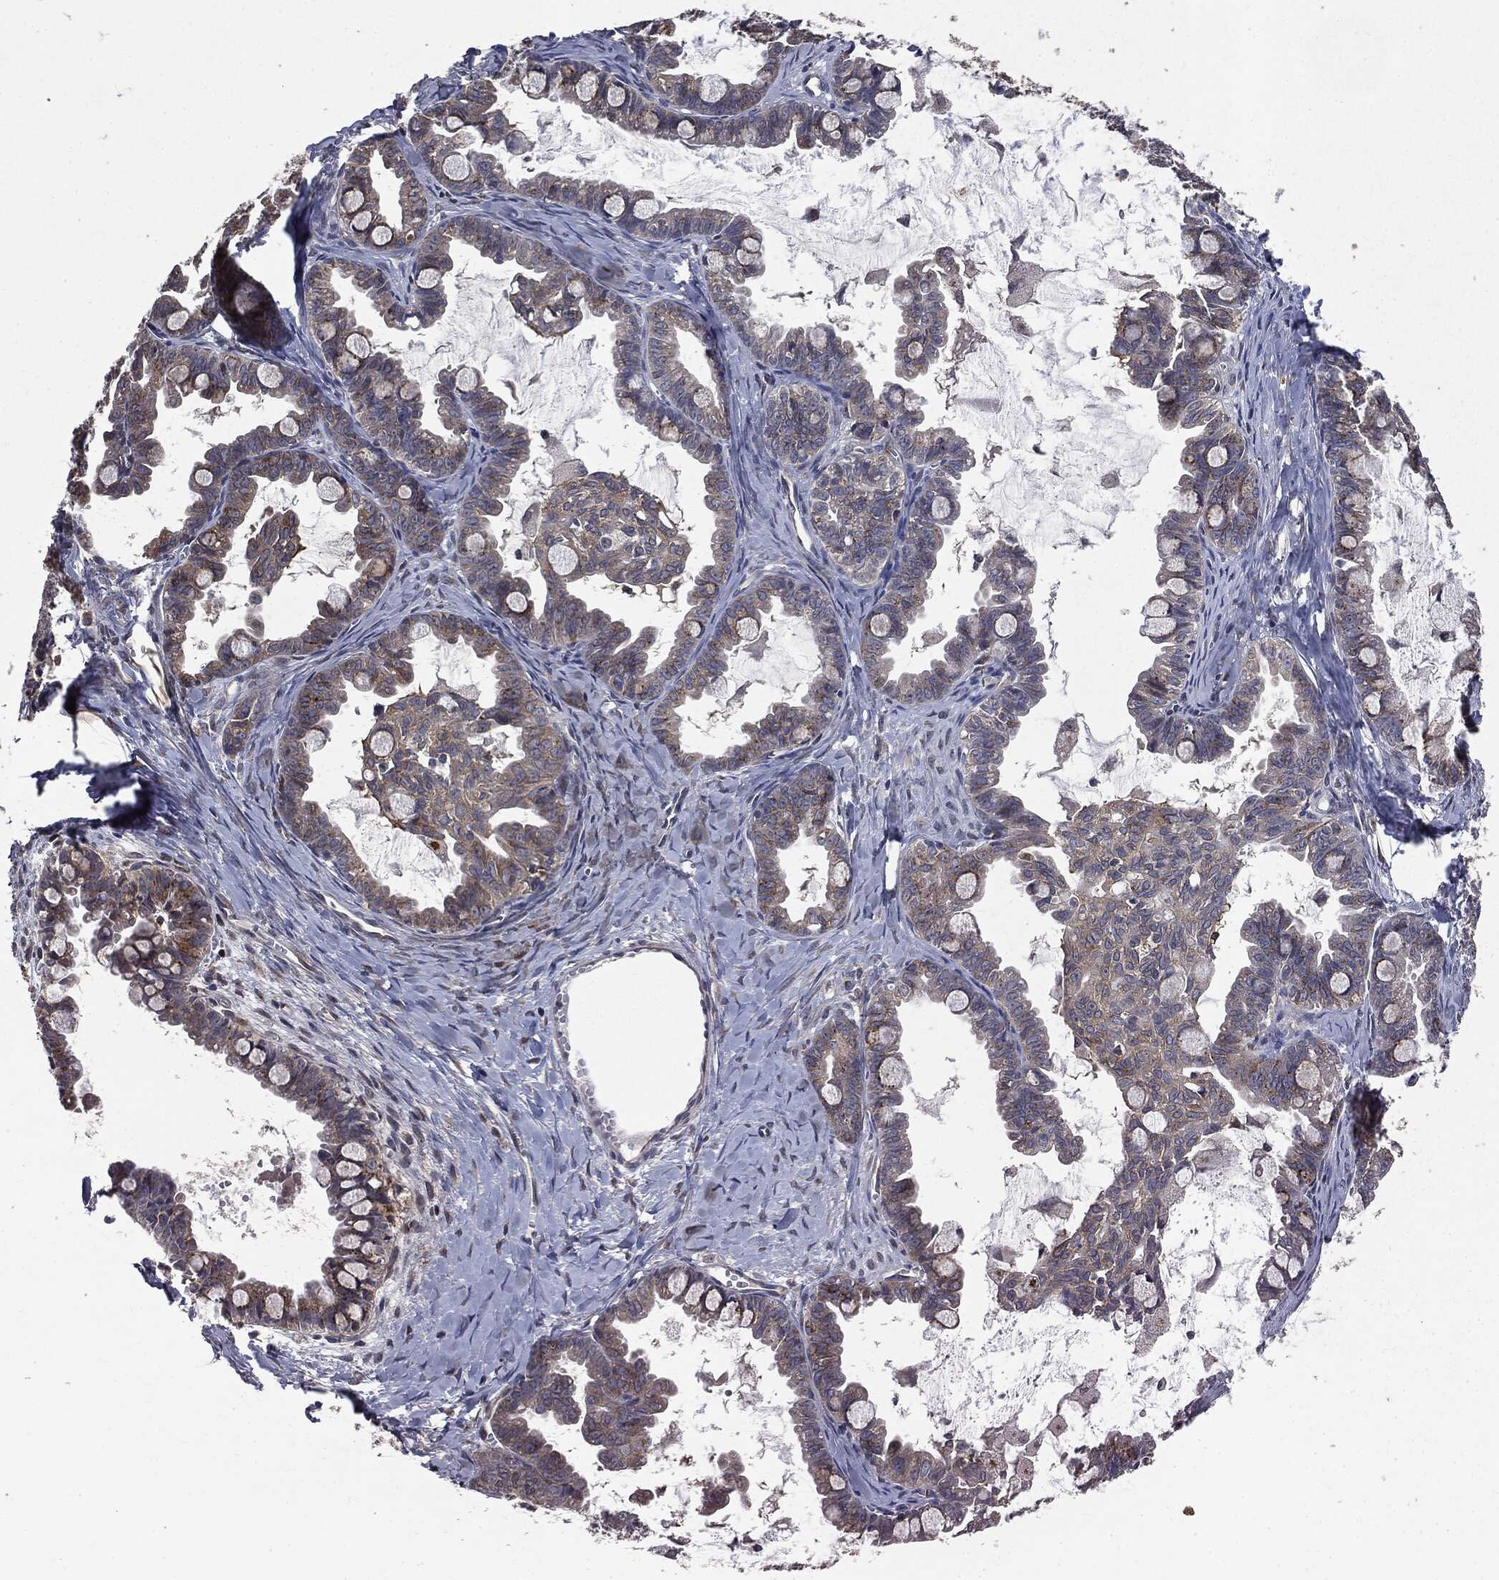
{"staining": {"intensity": "moderate", "quantity": "<25%", "location": "cytoplasmic/membranous"}, "tissue": "ovarian cancer", "cell_type": "Tumor cells", "image_type": "cancer", "snomed": [{"axis": "morphology", "description": "Cystadenocarcinoma, mucinous, NOS"}, {"axis": "topography", "description": "Ovary"}], "caption": "Immunohistochemistry image of mucinous cystadenocarcinoma (ovarian) stained for a protein (brown), which exhibits low levels of moderate cytoplasmic/membranous expression in approximately <25% of tumor cells.", "gene": "PLPPR2", "patient": {"sex": "female", "age": 63}}